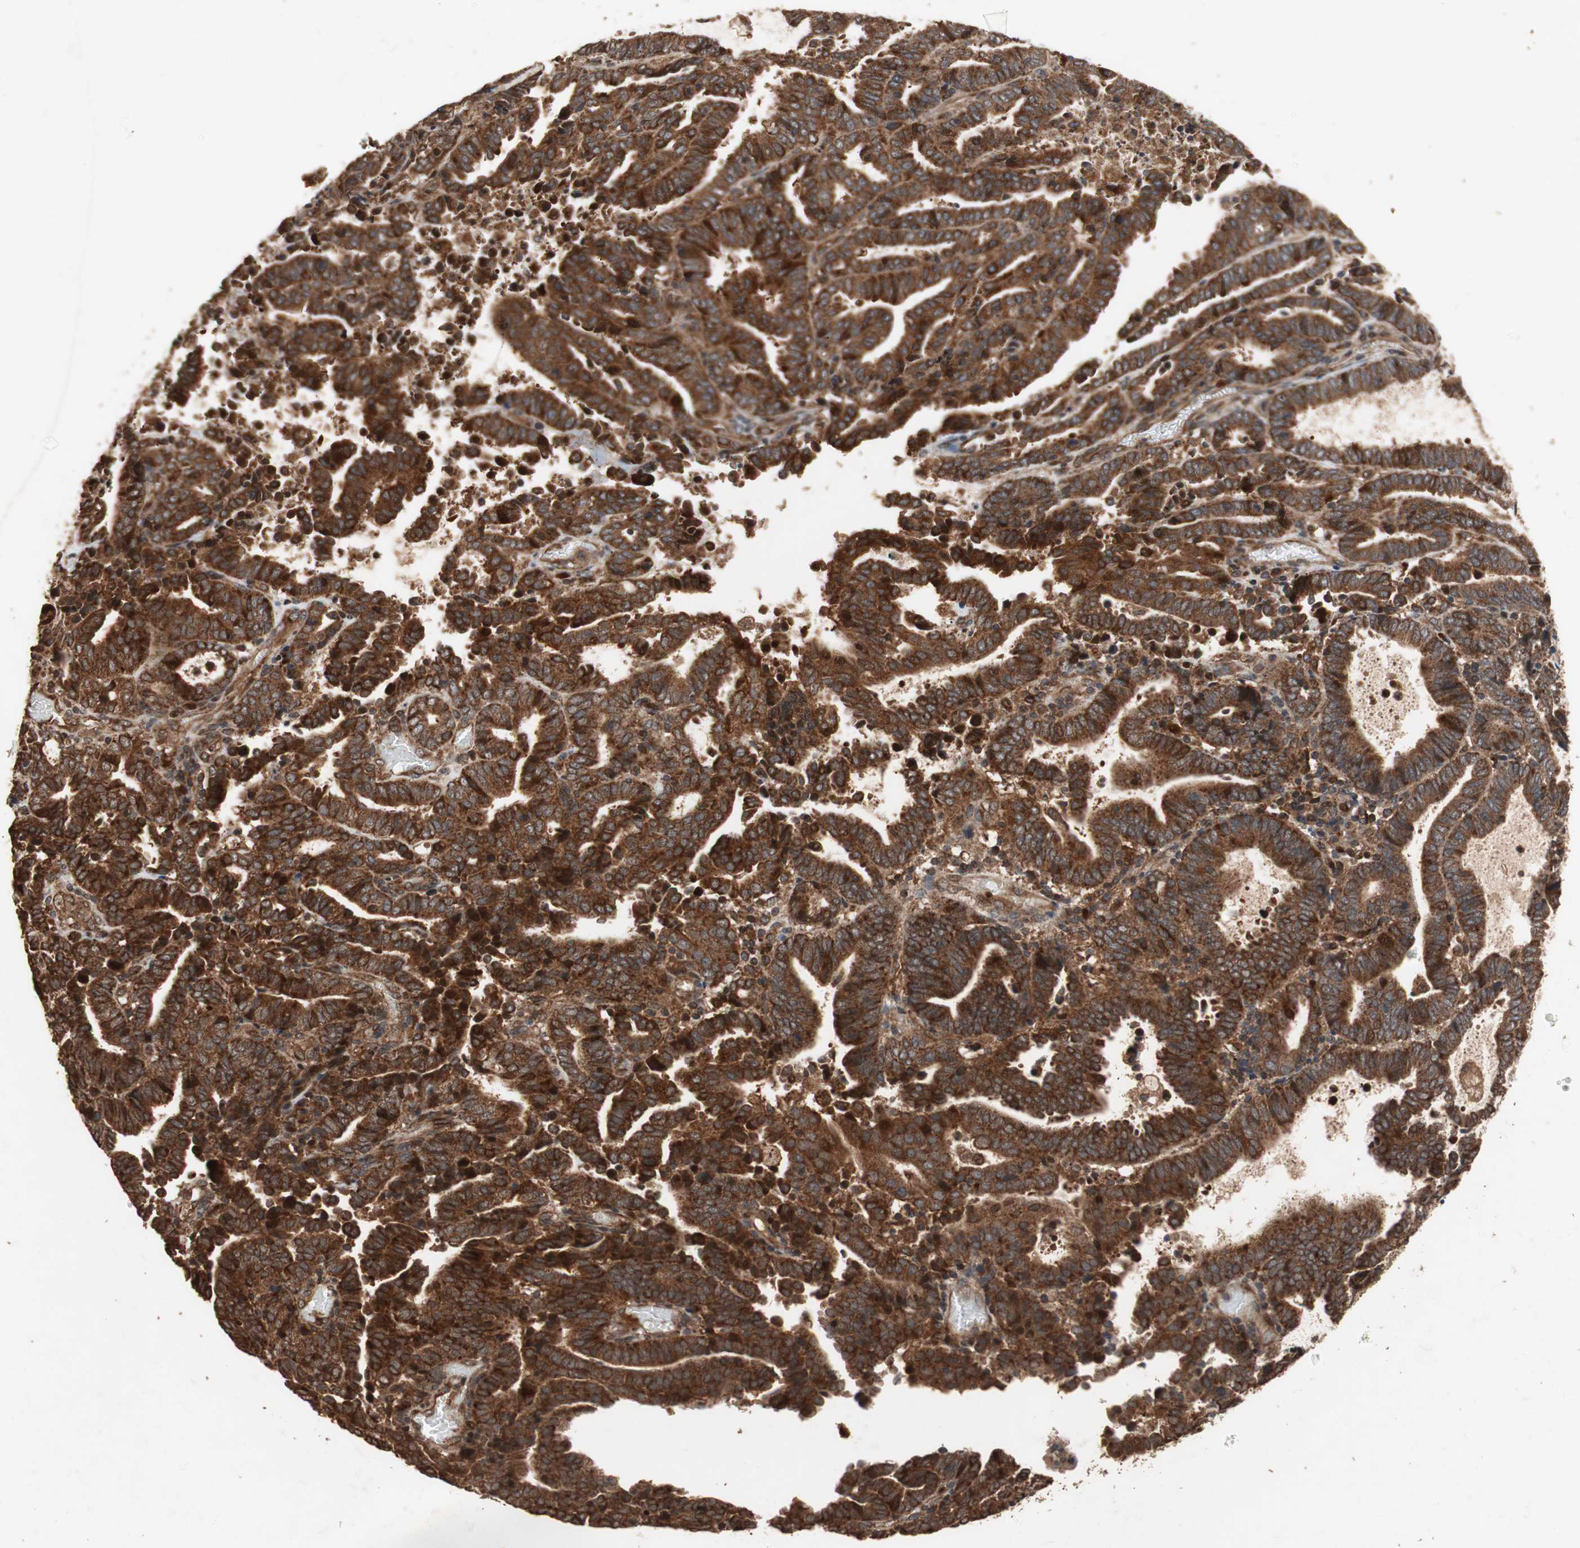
{"staining": {"intensity": "strong", "quantity": ">75%", "location": "cytoplasmic/membranous"}, "tissue": "endometrial cancer", "cell_type": "Tumor cells", "image_type": "cancer", "snomed": [{"axis": "morphology", "description": "Adenocarcinoma, NOS"}, {"axis": "topography", "description": "Uterus"}], "caption": "An immunohistochemistry (IHC) micrograph of neoplastic tissue is shown. Protein staining in brown highlights strong cytoplasmic/membranous positivity in adenocarcinoma (endometrial) within tumor cells.", "gene": "RAB1A", "patient": {"sex": "female", "age": 83}}